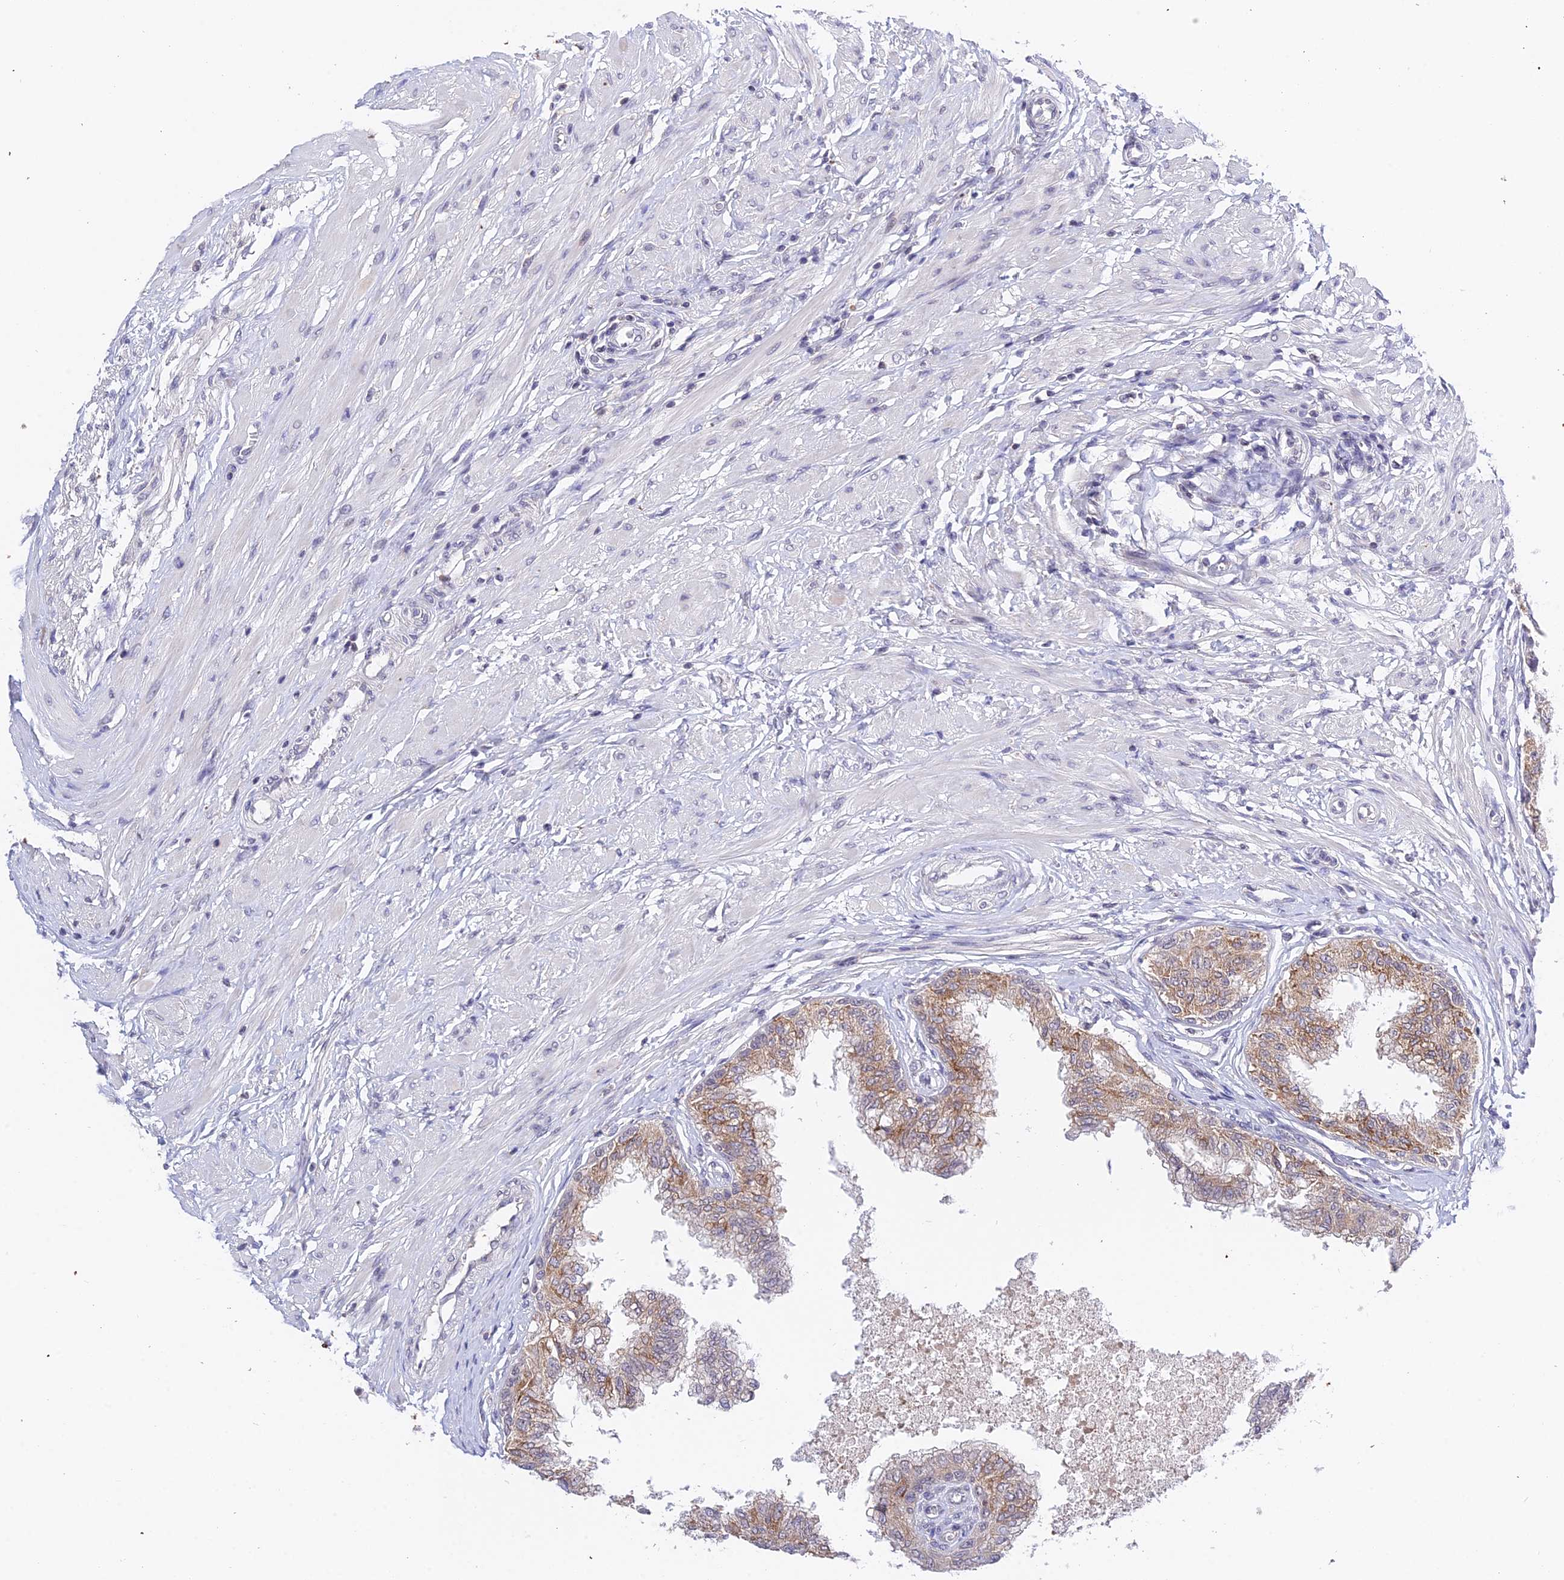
{"staining": {"intensity": "moderate", "quantity": "<25%", "location": "cytoplasmic/membranous"}, "tissue": "prostate", "cell_type": "Glandular cells", "image_type": "normal", "snomed": [{"axis": "morphology", "description": "Normal tissue, NOS"}, {"axis": "topography", "description": "Prostate"}, {"axis": "topography", "description": "Seminal veicle"}], "caption": "This photomicrograph displays normal prostate stained with IHC to label a protein in brown. The cytoplasmic/membranous of glandular cells show moderate positivity for the protein. Nuclei are counter-stained blue.", "gene": "TEKT1", "patient": {"sex": "male", "age": 60}}